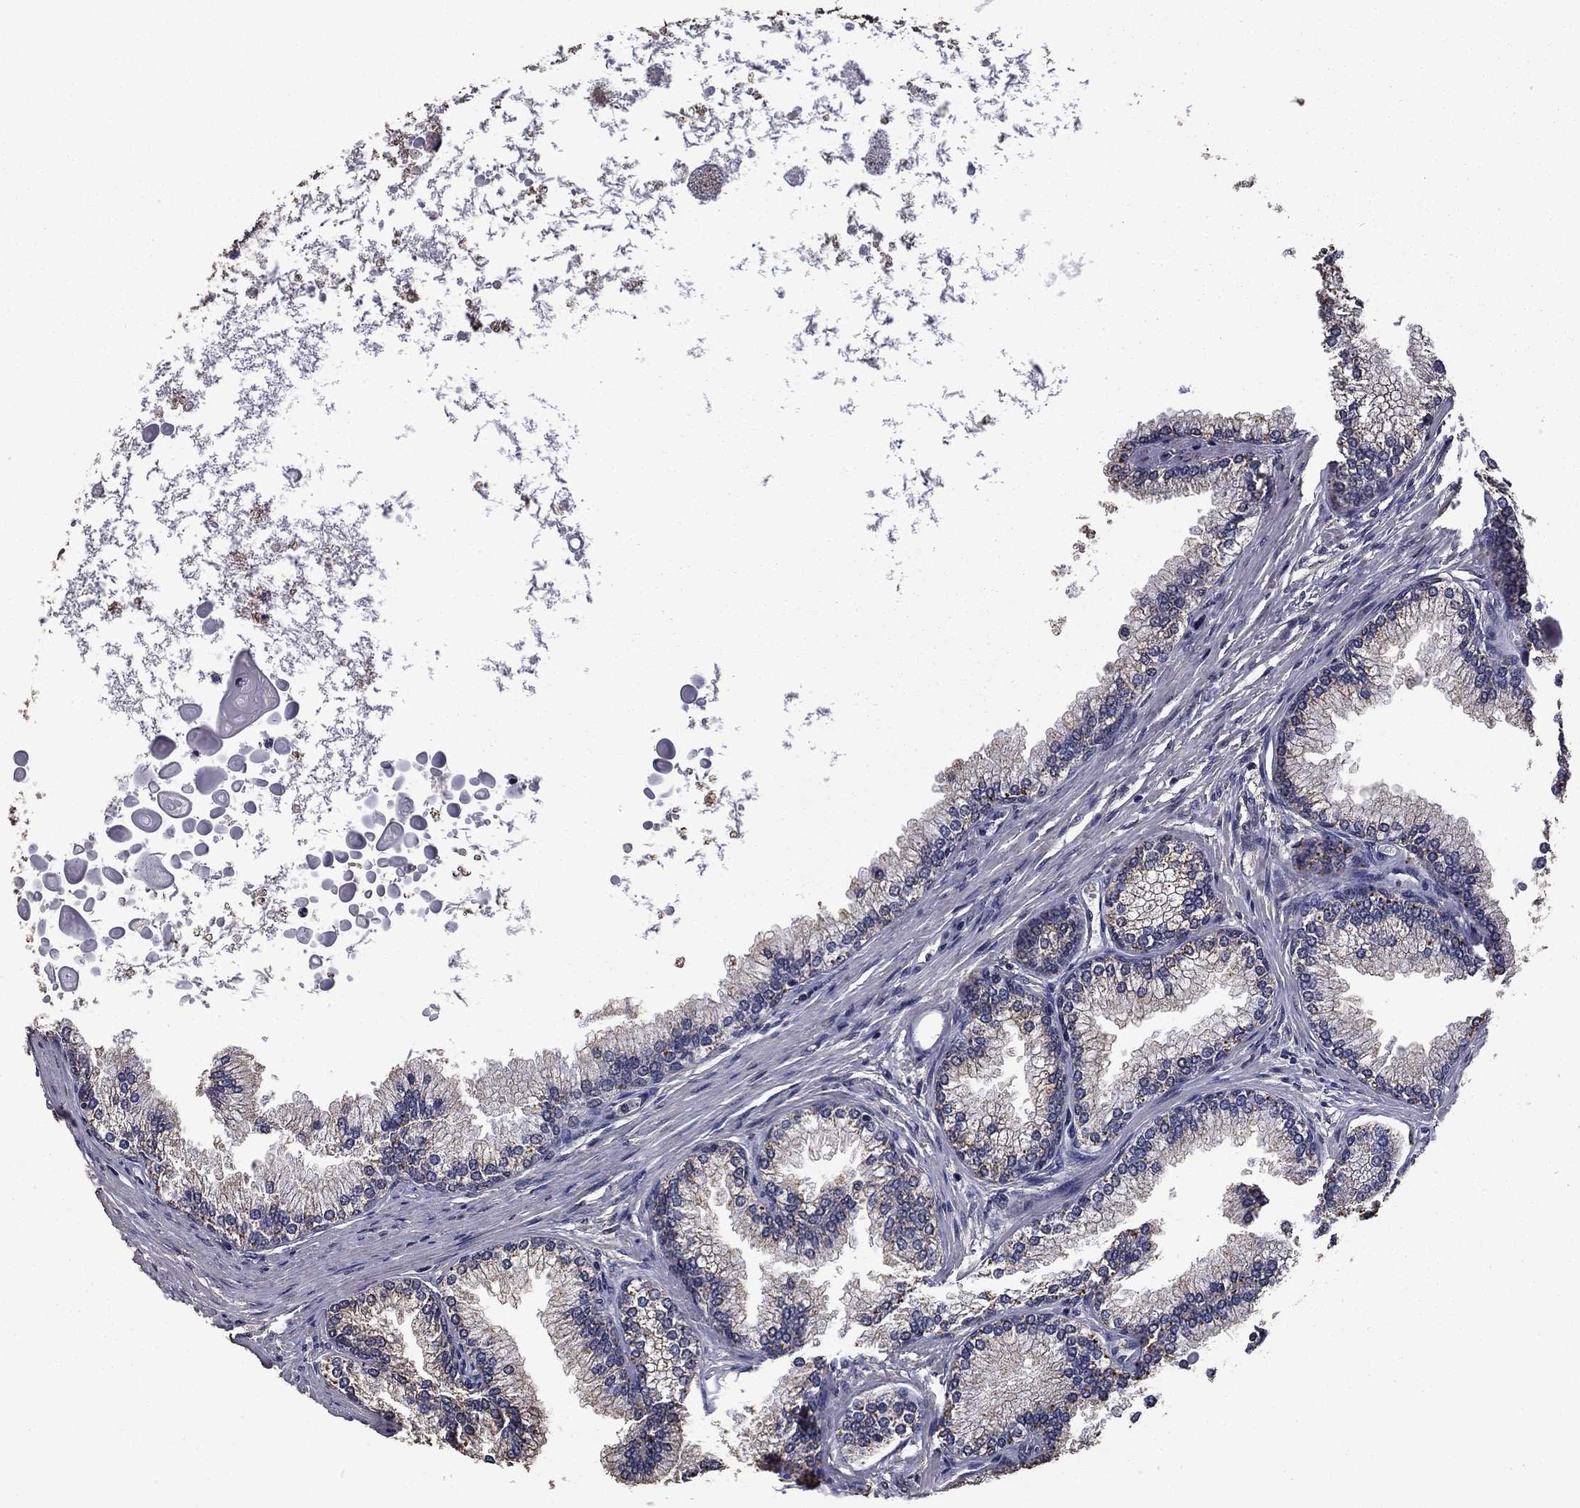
{"staining": {"intensity": "weak", "quantity": "<25%", "location": "cytoplasmic/membranous"}, "tissue": "prostate", "cell_type": "Glandular cells", "image_type": "normal", "snomed": [{"axis": "morphology", "description": "Normal tissue, NOS"}, {"axis": "topography", "description": "Prostate"}], "caption": "IHC image of benign prostate: human prostate stained with DAB (3,3'-diaminobenzidine) displays no significant protein staining in glandular cells. (IHC, brightfield microscopy, high magnification).", "gene": "MFAP3L", "patient": {"sex": "male", "age": 72}}